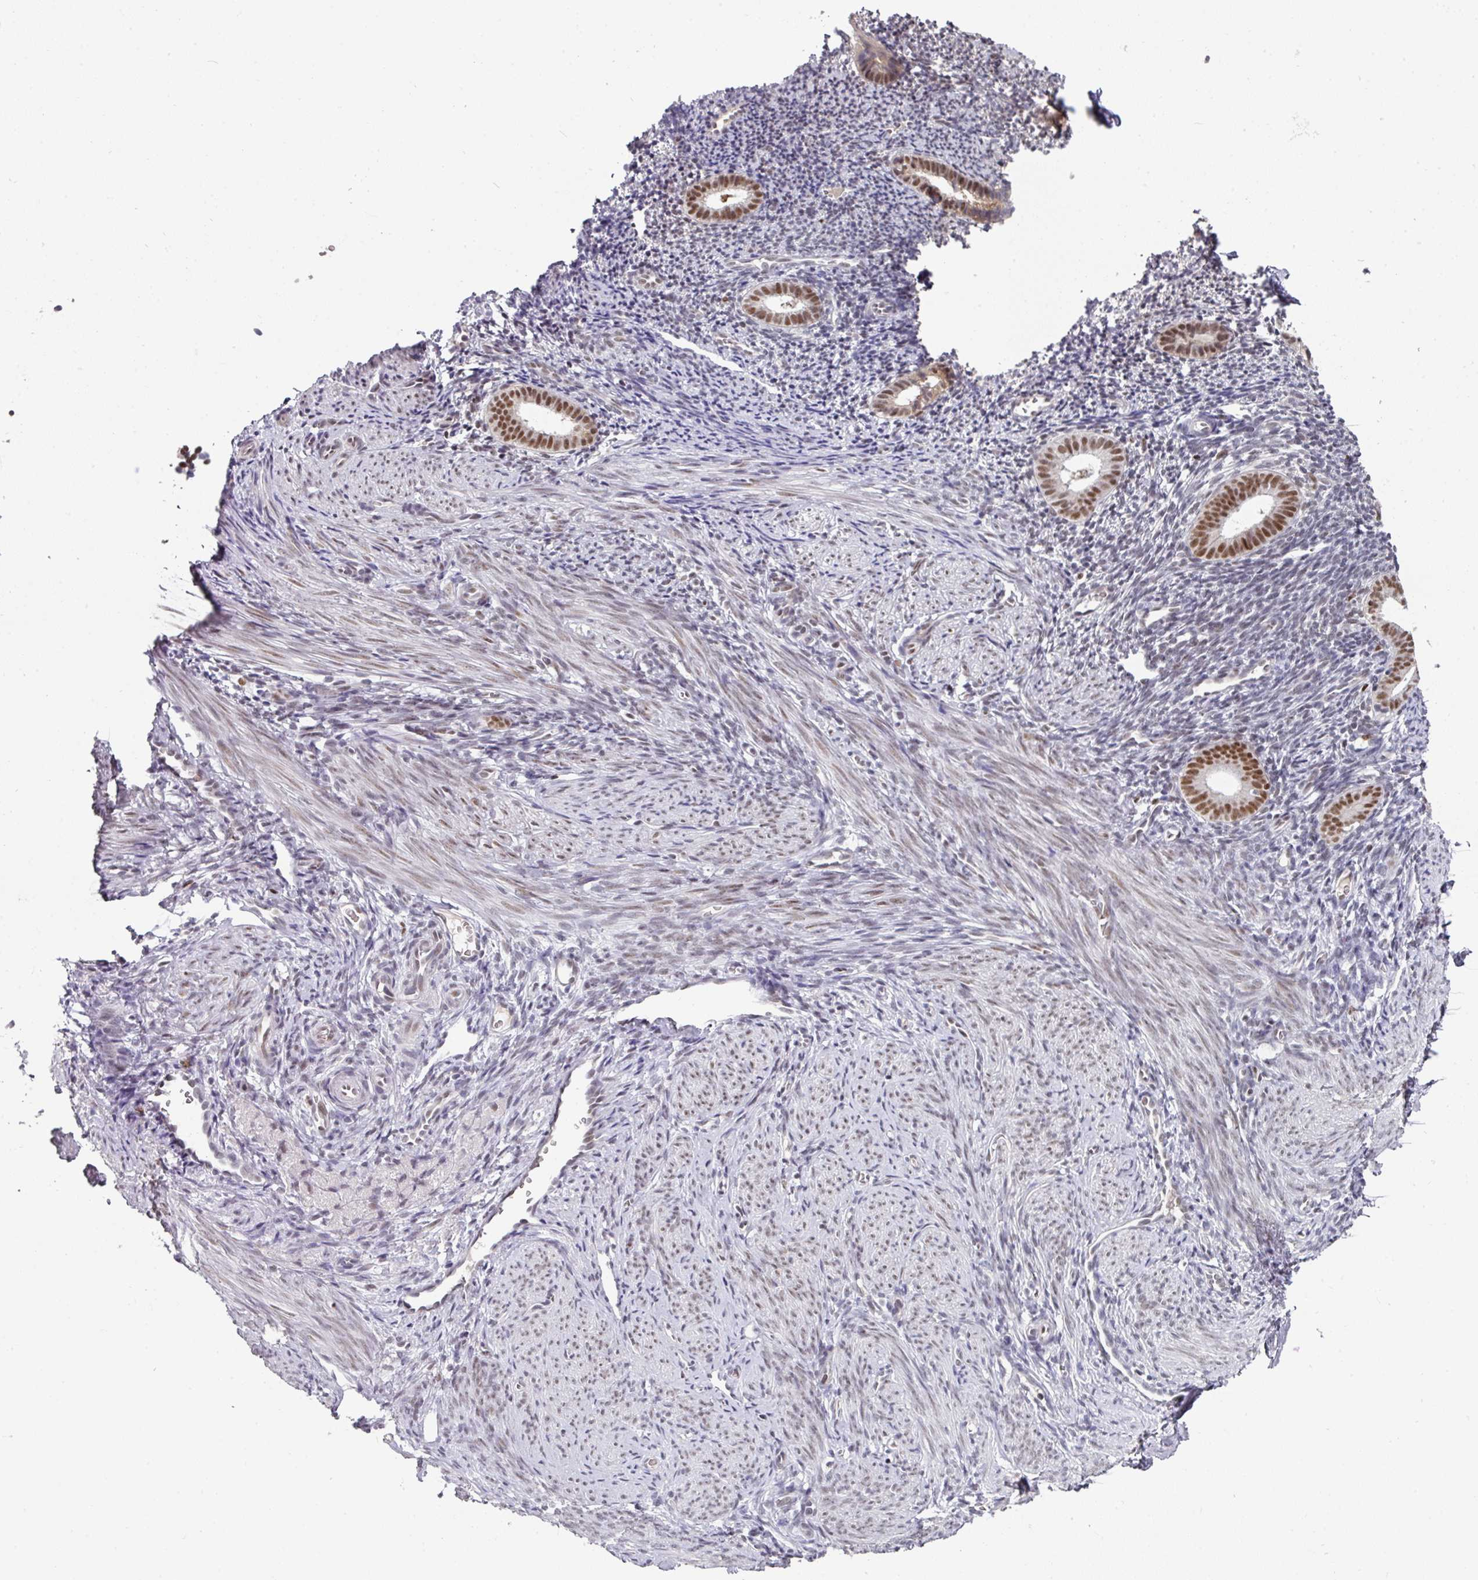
{"staining": {"intensity": "moderate", "quantity": "25%-75%", "location": "nuclear"}, "tissue": "endometrium", "cell_type": "Cells in endometrial stroma", "image_type": "normal", "snomed": [{"axis": "morphology", "description": "Normal tissue, NOS"}, {"axis": "topography", "description": "Endometrium"}], "caption": "Protein expression analysis of unremarkable endometrium displays moderate nuclear positivity in about 25%-75% of cells in endometrial stroma.", "gene": "ENSG00000283782", "patient": {"sex": "female", "age": 39}}